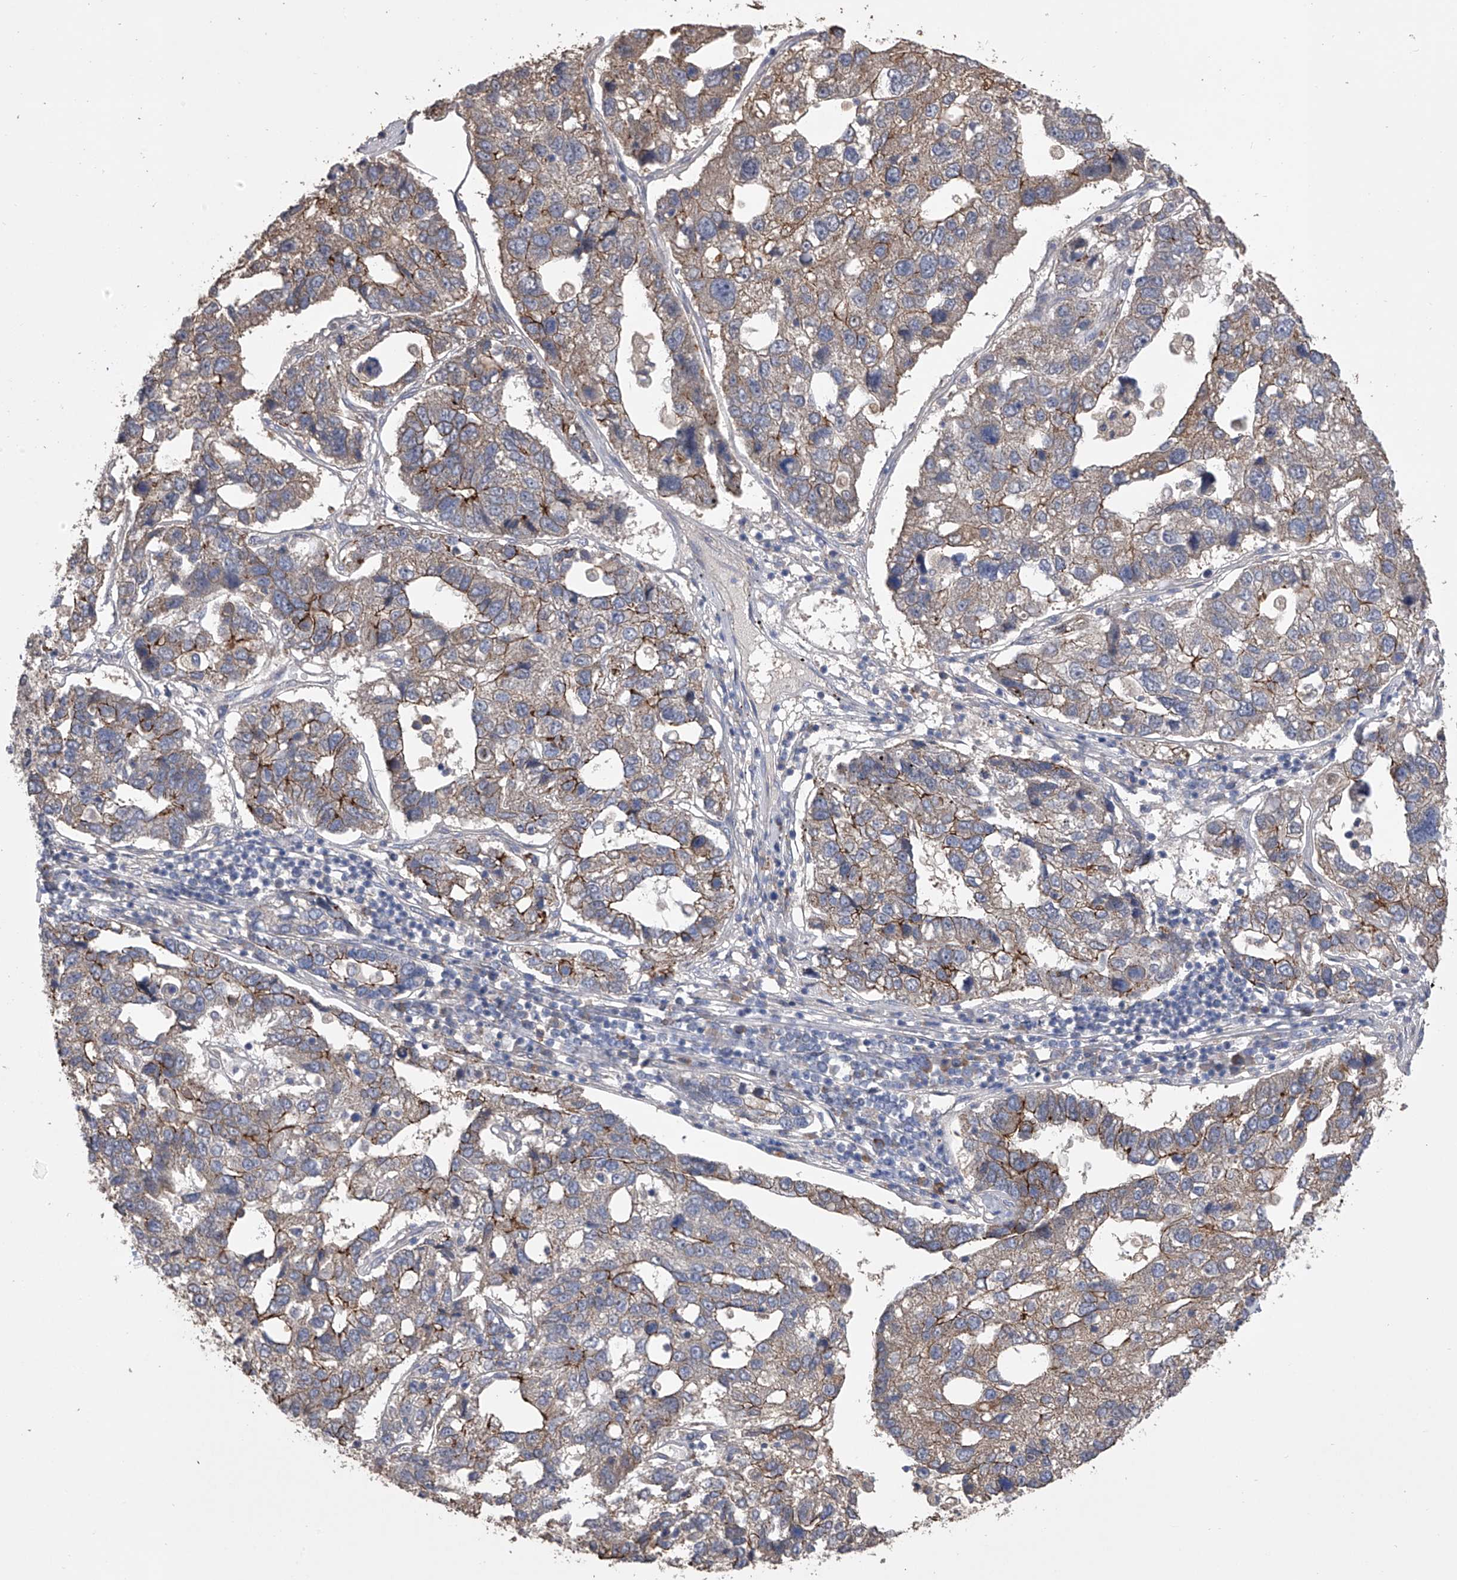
{"staining": {"intensity": "moderate", "quantity": "25%-75%", "location": "cytoplasmic/membranous"}, "tissue": "pancreatic cancer", "cell_type": "Tumor cells", "image_type": "cancer", "snomed": [{"axis": "morphology", "description": "Adenocarcinoma, NOS"}, {"axis": "topography", "description": "Pancreas"}], "caption": "Moderate cytoplasmic/membranous protein expression is present in about 25%-75% of tumor cells in pancreatic cancer (adenocarcinoma). (DAB IHC with brightfield microscopy, high magnification).", "gene": "ZNF343", "patient": {"sex": "female", "age": 61}}